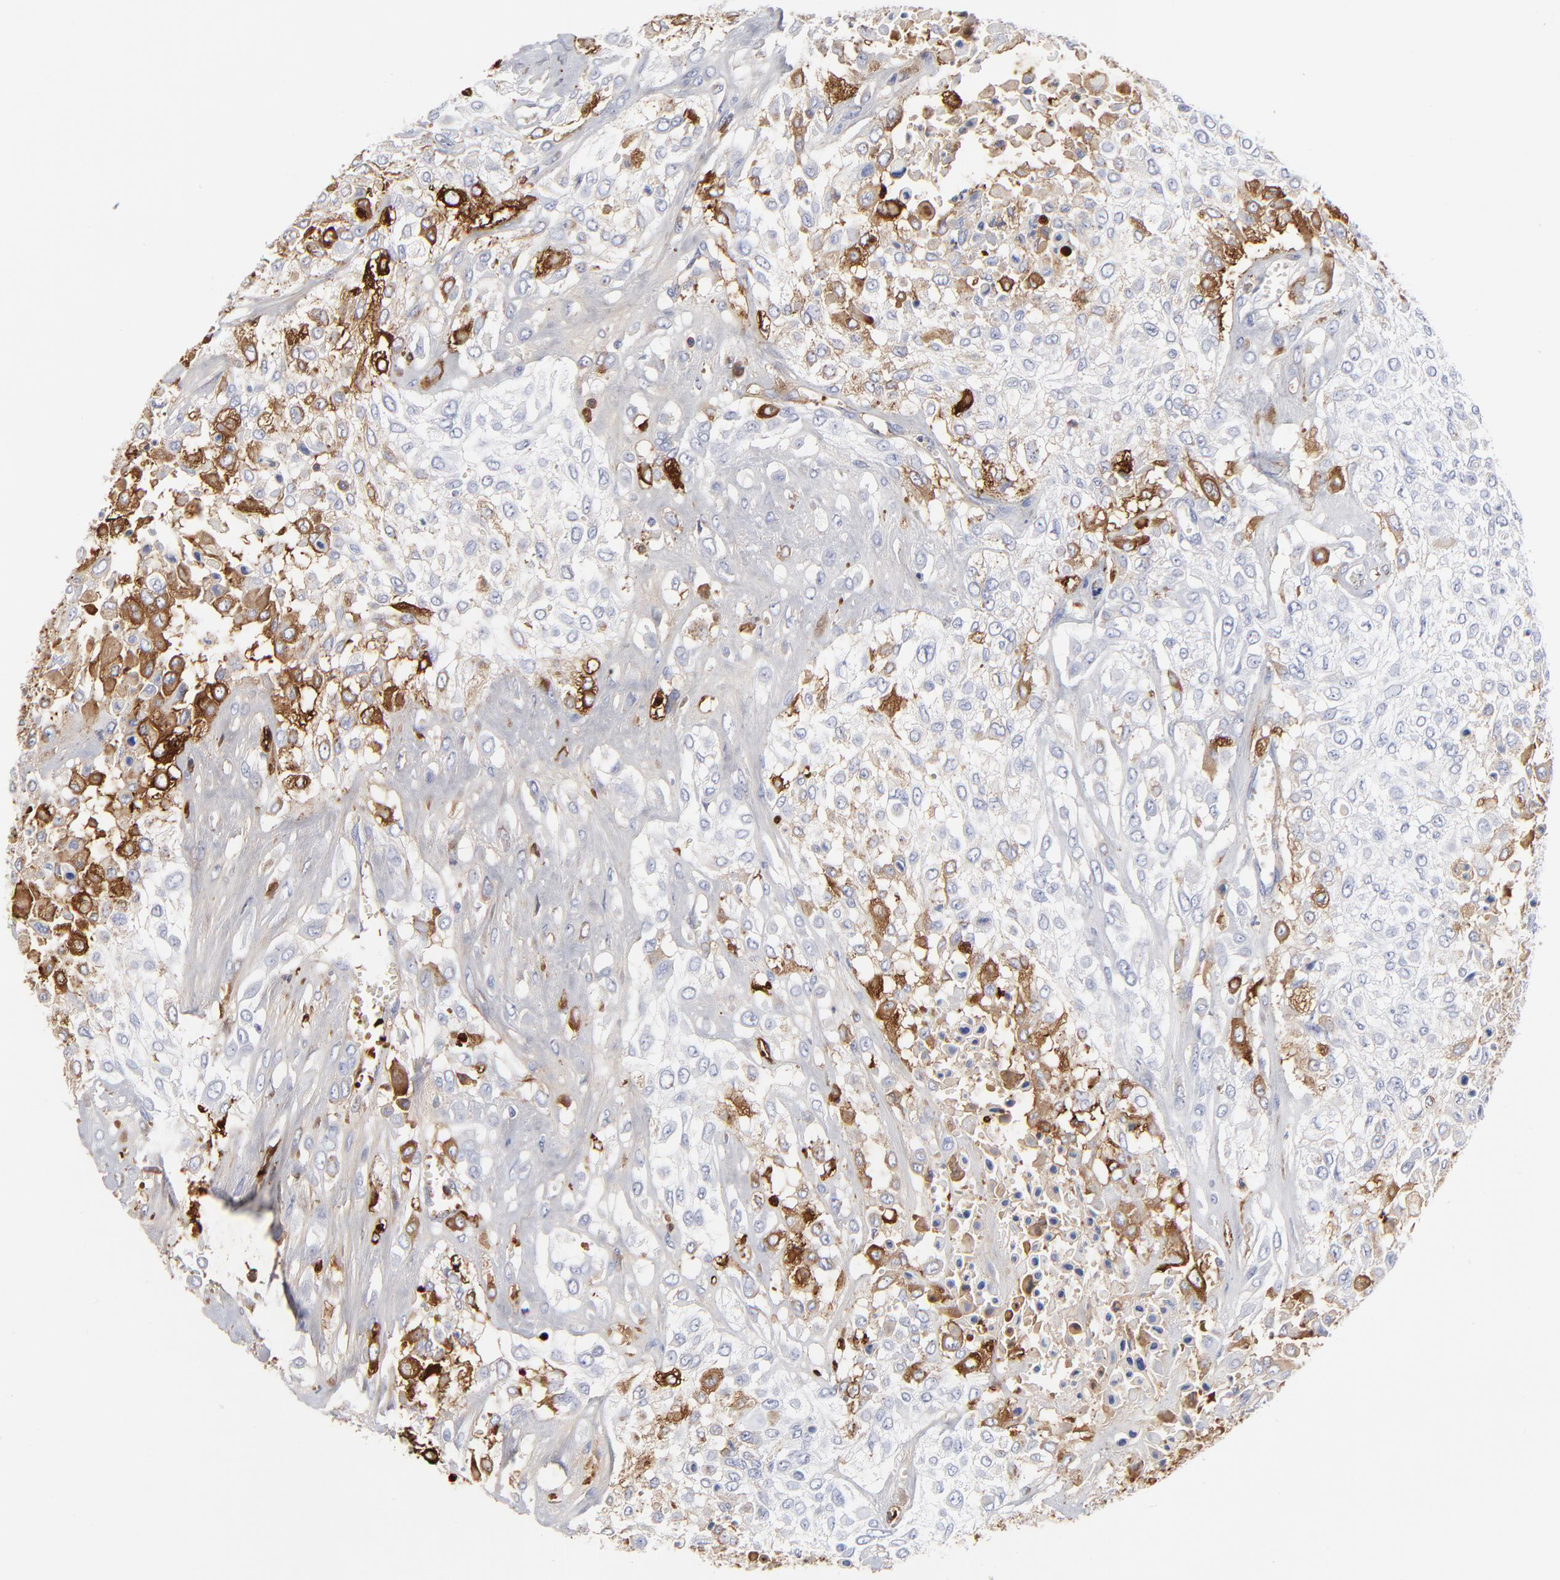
{"staining": {"intensity": "strong", "quantity": "<25%", "location": "cytoplasmic/membranous"}, "tissue": "urothelial cancer", "cell_type": "Tumor cells", "image_type": "cancer", "snomed": [{"axis": "morphology", "description": "Urothelial carcinoma, High grade"}, {"axis": "topography", "description": "Urinary bladder"}], "caption": "This image reveals IHC staining of human urothelial cancer, with medium strong cytoplasmic/membranous expression in approximately <25% of tumor cells.", "gene": "DCN", "patient": {"sex": "male", "age": 57}}